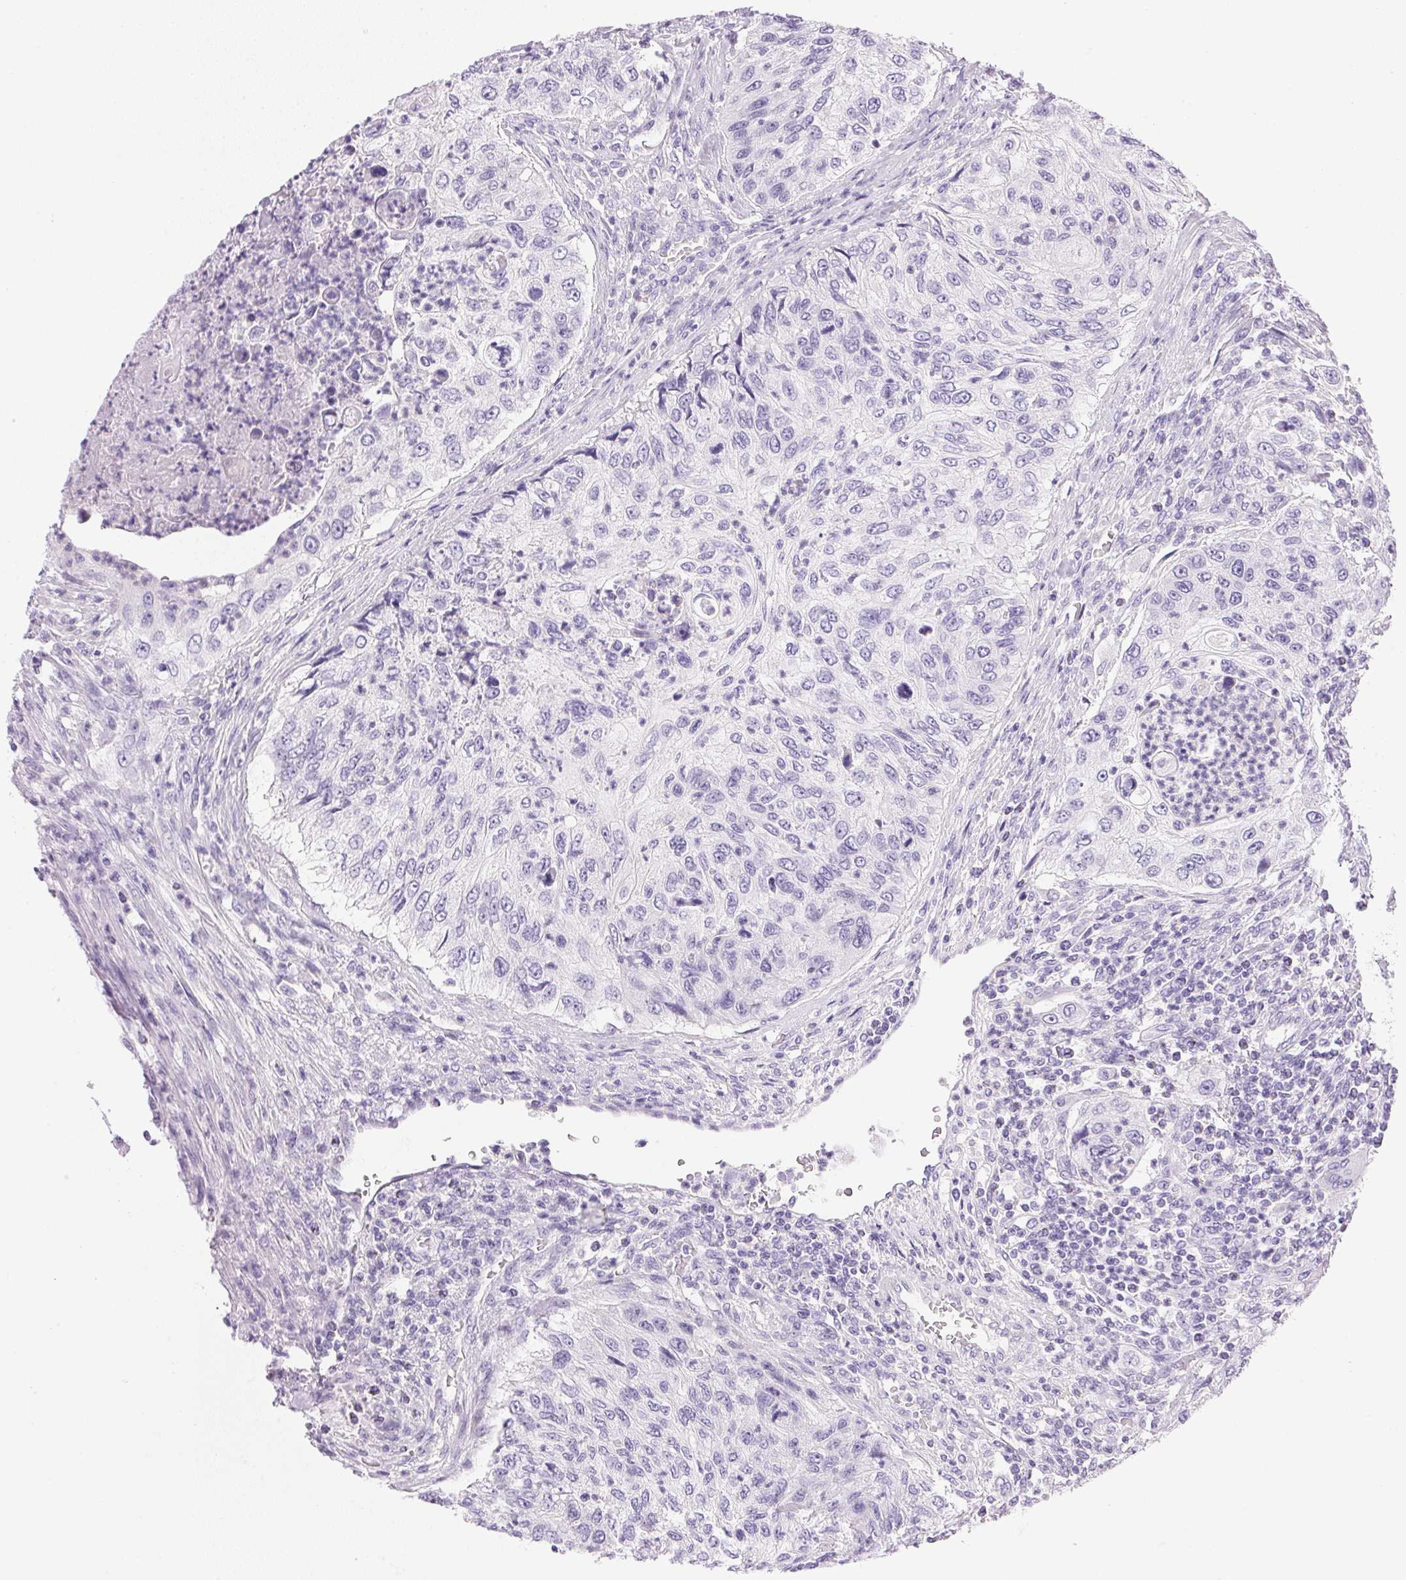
{"staining": {"intensity": "negative", "quantity": "none", "location": "none"}, "tissue": "urothelial cancer", "cell_type": "Tumor cells", "image_type": "cancer", "snomed": [{"axis": "morphology", "description": "Urothelial carcinoma, High grade"}, {"axis": "topography", "description": "Urinary bladder"}], "caption": "This is a micrograph of IHC staining of high-grade urothelial carcinoma, which shows no staining in tumor cells.", "gene": "ATP6V0A4", "patient": {"sex": "female", "age": 60}}